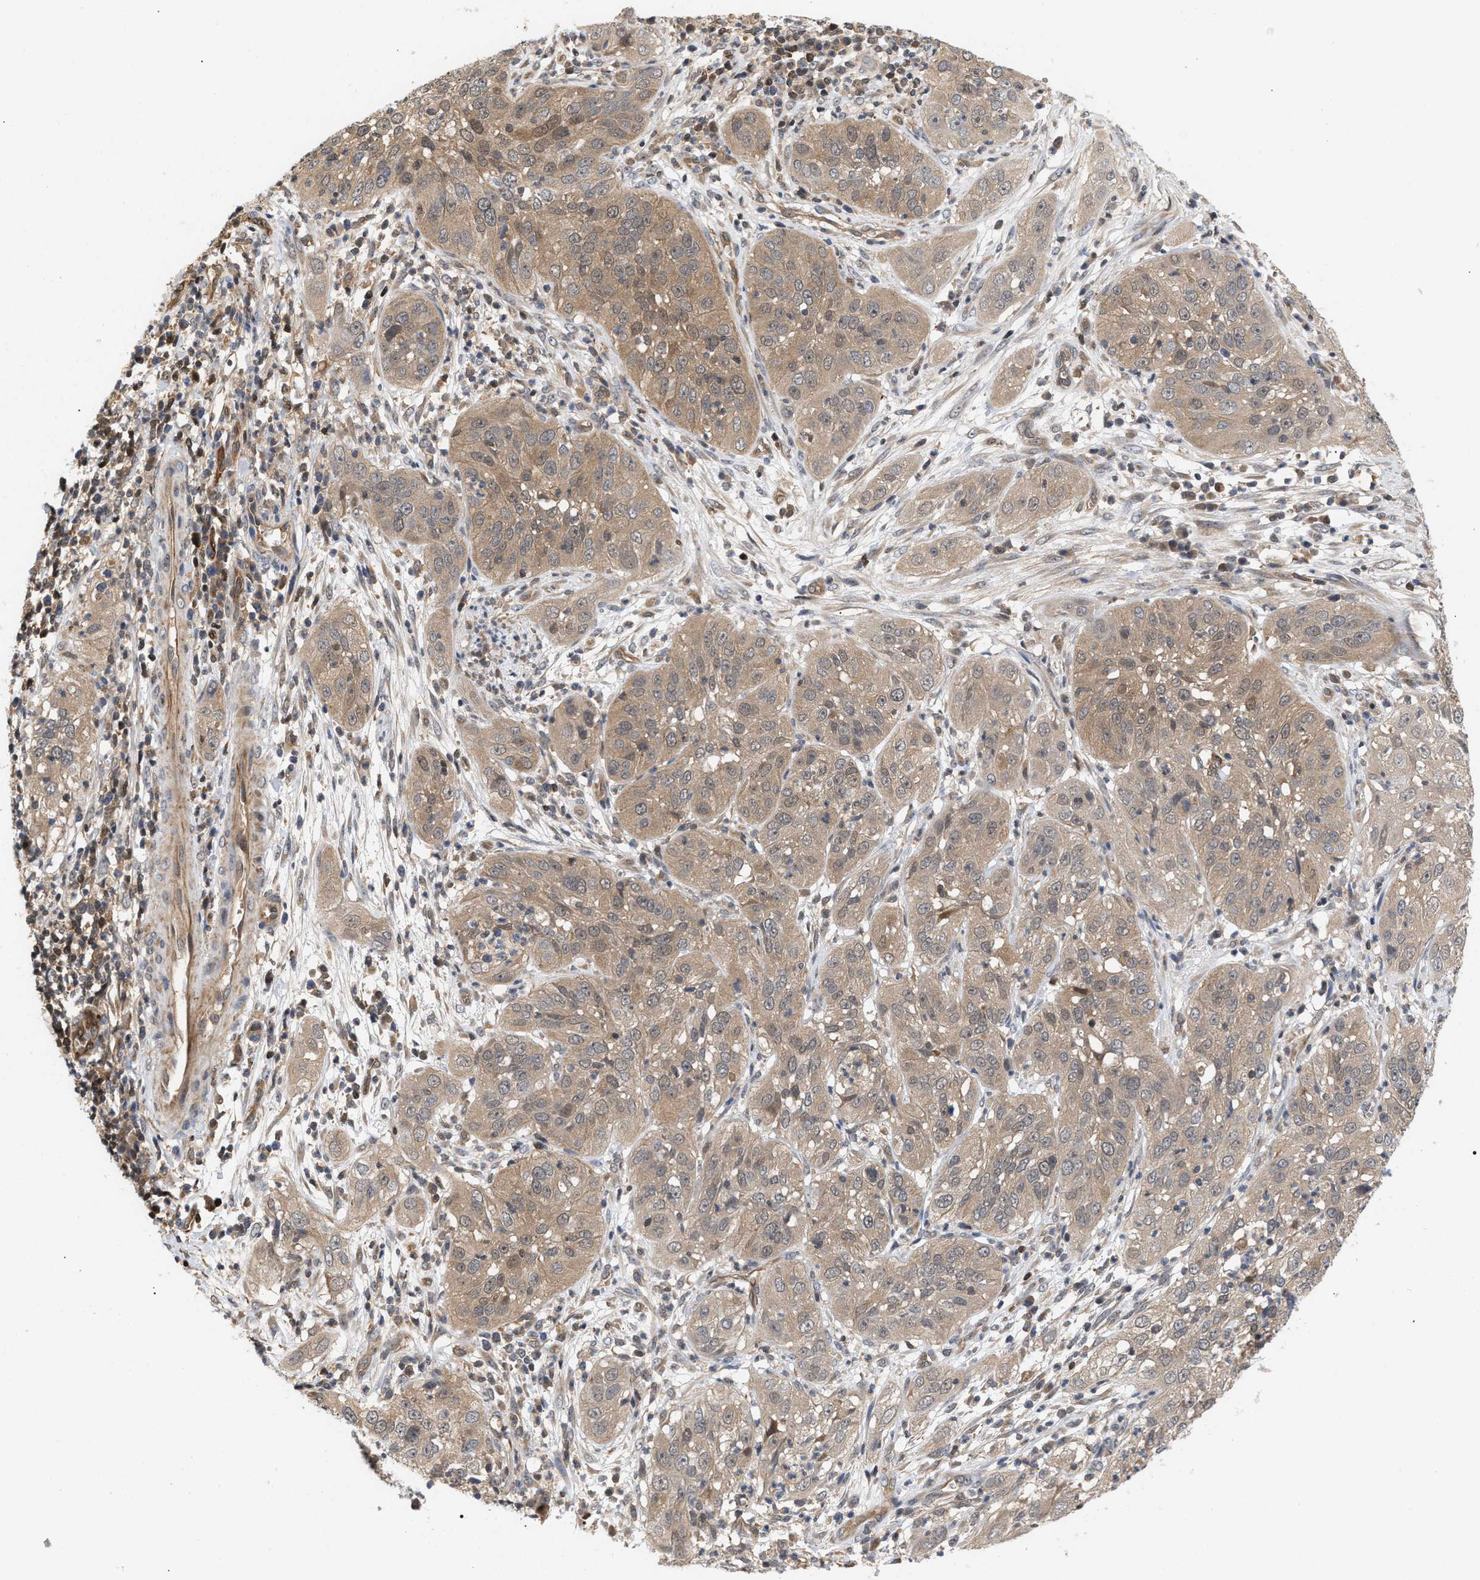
{"staining": {"intensity": "moderate", "quantity": ">75%", "location": "cytoplasmic/membranous"}, "tissue": "cervical cancer", "cell_type": "Tumor cells", "image_type": "cancer", "snomed": [{"axis": "morphology", "description": "Squamous cell carcinoma, NOS"}, {"axis": "topography", "description": "Cervix"}], "caption": "Cervical cancer stained with a protein marker displays moderate staining in tumor cells.", "gene": "GLOD4", "patient": {"sex": "female", "age": 32}}